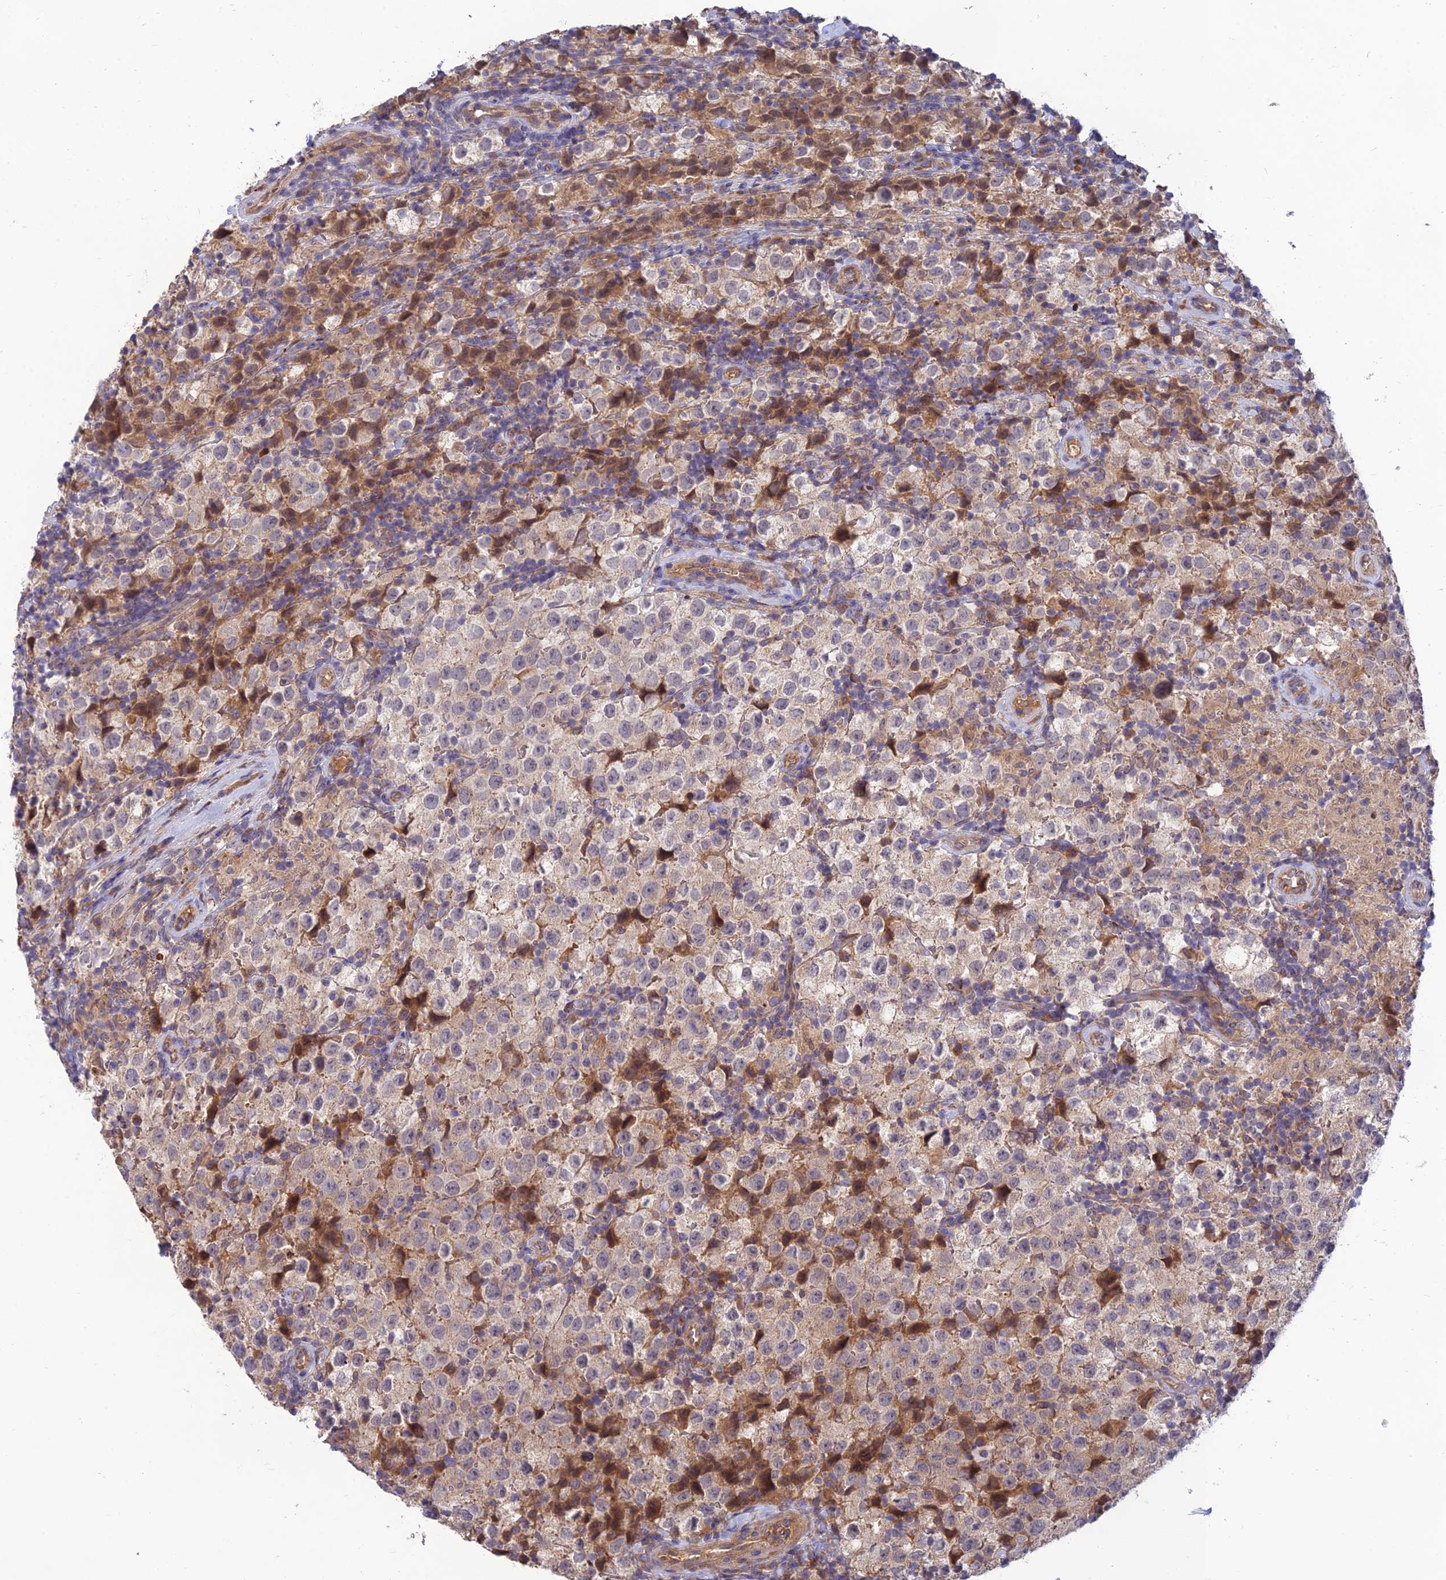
{"staining": {"intensity": "weak", "quantity": "<25%", "location": "cytoplasmic/membranous"}, "tissue": "testis cancer", "cell_type": "Tumor cells", "image_type": "cancer", "snomed": [{"axis": "morphology", "description": "Seminoma, NOS"}, {"axis": "morphology", "description": "Carcinoma, Embryonal, NOS"}, {"axis": "topography", "description": "Testis"}], "caption": "Tumor cells show no significant protein expression in testis seminoma. The staining was performed using DAB to visualize the protein expression in brown, while the nuclei were stained in blue with hematoxylin (Magnification: 20x).", "gene": "FAM151B", "patient": {"sex": "male", "age": 41}}